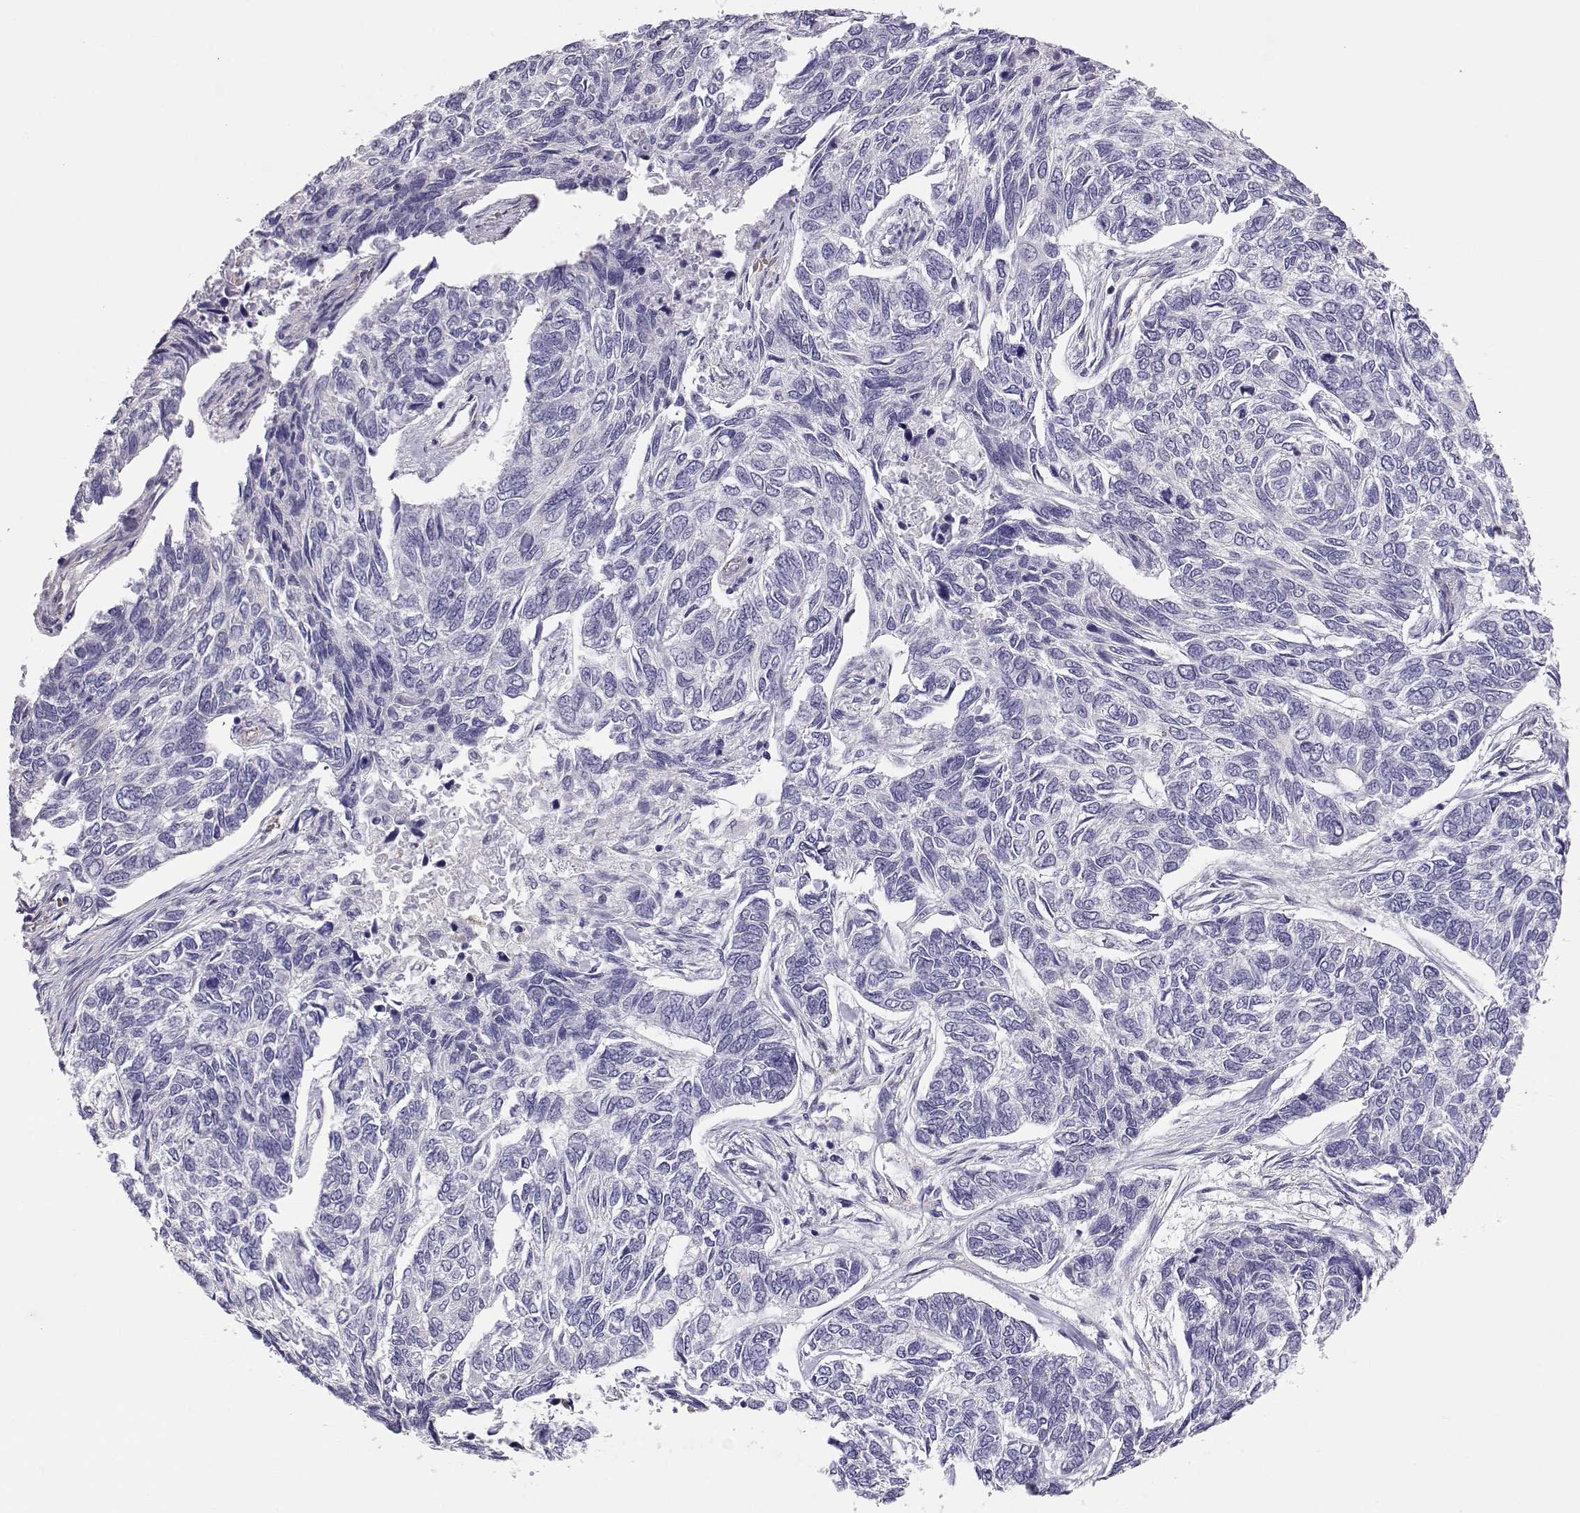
{"staining": {"intensity": "negative", "quantity": "none", "location": "none"}, "tissue": "skin cancer", "cell_type": "Tumor cells", "image_type": "cancer", "snomed": [{"axis": "morphology", "description": "Basal cell carcinoma"}, {"axis": "topography", "description": "Skin"}], "caption": "Human skin cancer stained for a protein using immunohistochemistry (IHC) displays no expression in tumor cells.", "gene": "ENDOU", "patient": {"sex": "female", "age": 65}}